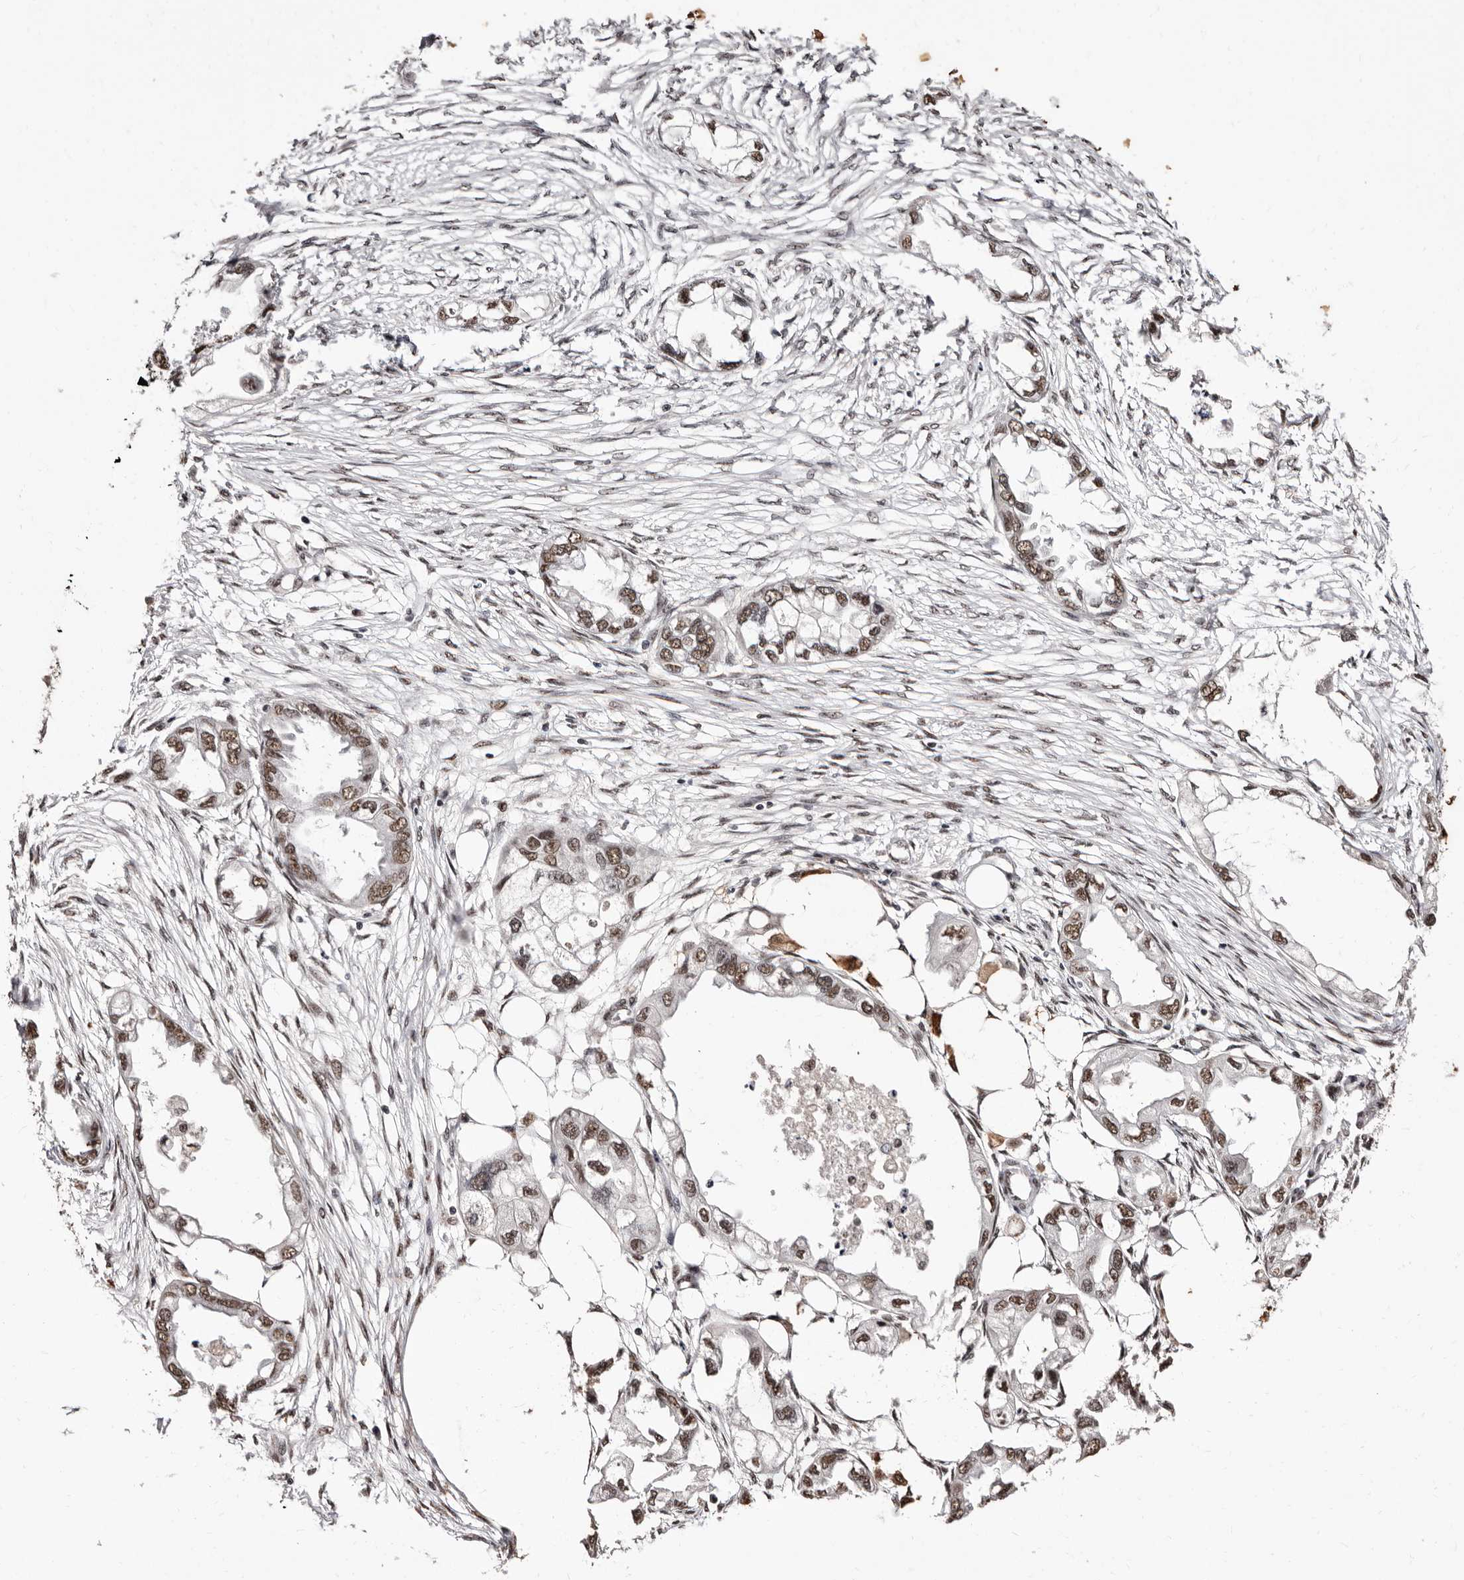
{"staining": {"intensity": "moderate", "quantity": ">75%", "location": "nuclear"}, "tissue": "endometrial cancer", "cell_type": "Tumor cells", "image_type": "cancer", "snomed": [{"axis": "morphology", "description": "Adenocarcinoma, NOS"}, {"axis": "morphology", "description": "Adenocarcinoma, metastatic, NOS"}, {"axis": "topography", "description": "Adipose tissue"}, {"axis": "topography", "description": "Endometrium"}], "caption": "Moderate nuclear expression is present in about >75% of tumor cells in adenocarcinoma (endometrial). (DAB = brown stain, brightfield microscopy at high magnification).", "gene": "ANAPC11", "patient": {"sex": "female", "age": 67}}